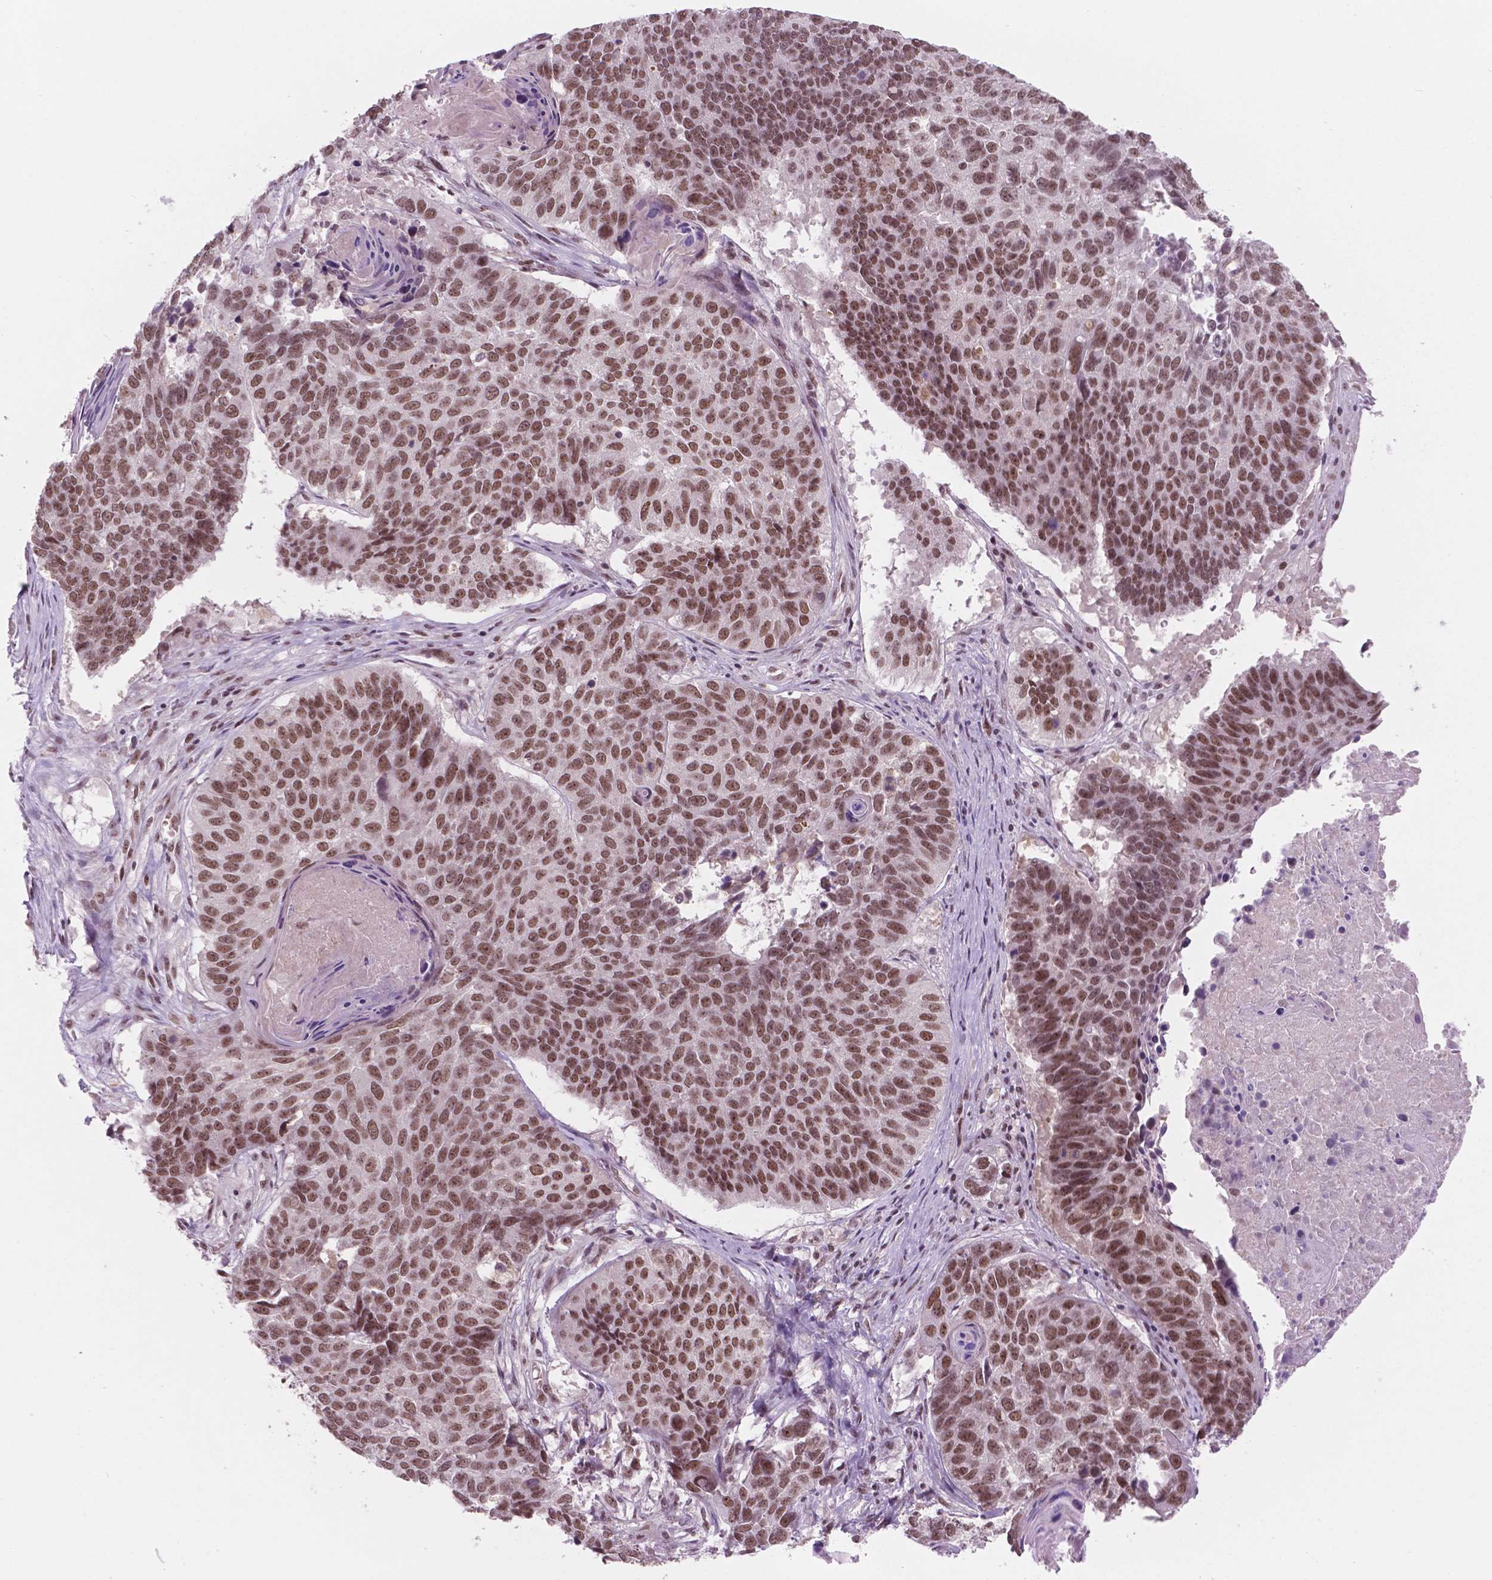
{"staining": {"intensity": "moderate", "quantity": ">75%", "location": "nuclear"}, "tissue": "lung cancer", "cell_type": "Tumor cells", "image_type": "cancer", "snomed": [{"axis": "morphology", "description": "Squamous cell carcinoma, NOS"}, {"axis": "topography", "description": "Lung"}], "caption": "IHC (DAB) staining of human lung cancer (squamous cell carcinoma) exhibits moderate nuclear protein positivity in about >75% of tumor cells. (DAB (3,3'-diaminobenzidine) = brown stain, brightfield microscopy at high magnification).", "gene": "POLR2E", "patient": {"sex": "male", "age": 73}}